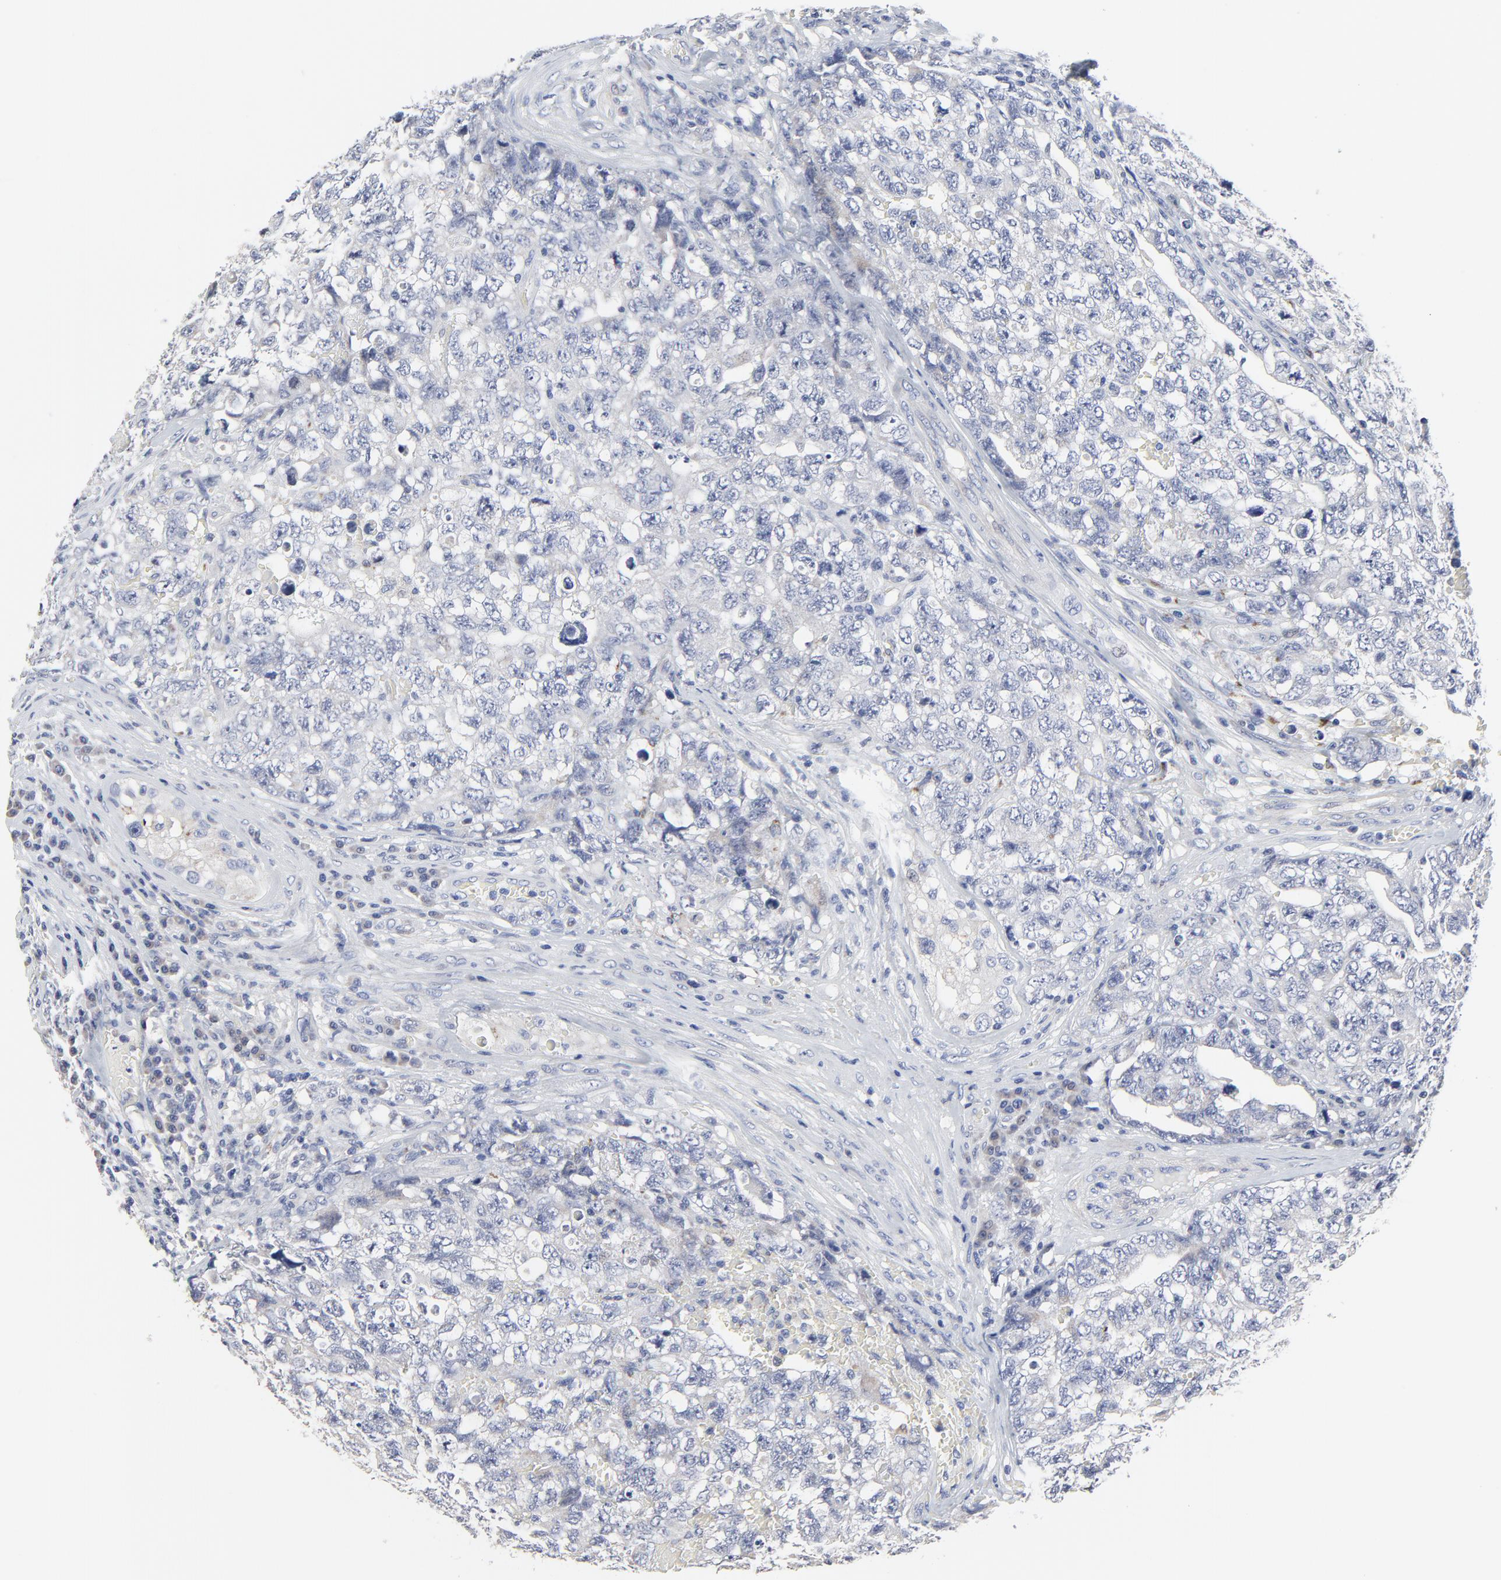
{"staining": {"intensity": "negative", "quantity": "none", "location": "none"}, "tissue": "testis cancer", "cell_type": "Tumor cells", "image_type": "cancer", "snomed": [{"axis": "morphology", "description": "Carcinoma, Embryonal, NOS"}, {"axis": "topography", "description": "Testis"}], "caption": "High magnification brightfield microscopy of embryonal carcinoma (testis) stained with DAB (brown) and counterstained with hematoxylin (blue): tumor cells show no significant staining.", "gene": "DHRSX", "patient": {"sex": "male", "age": 31}}